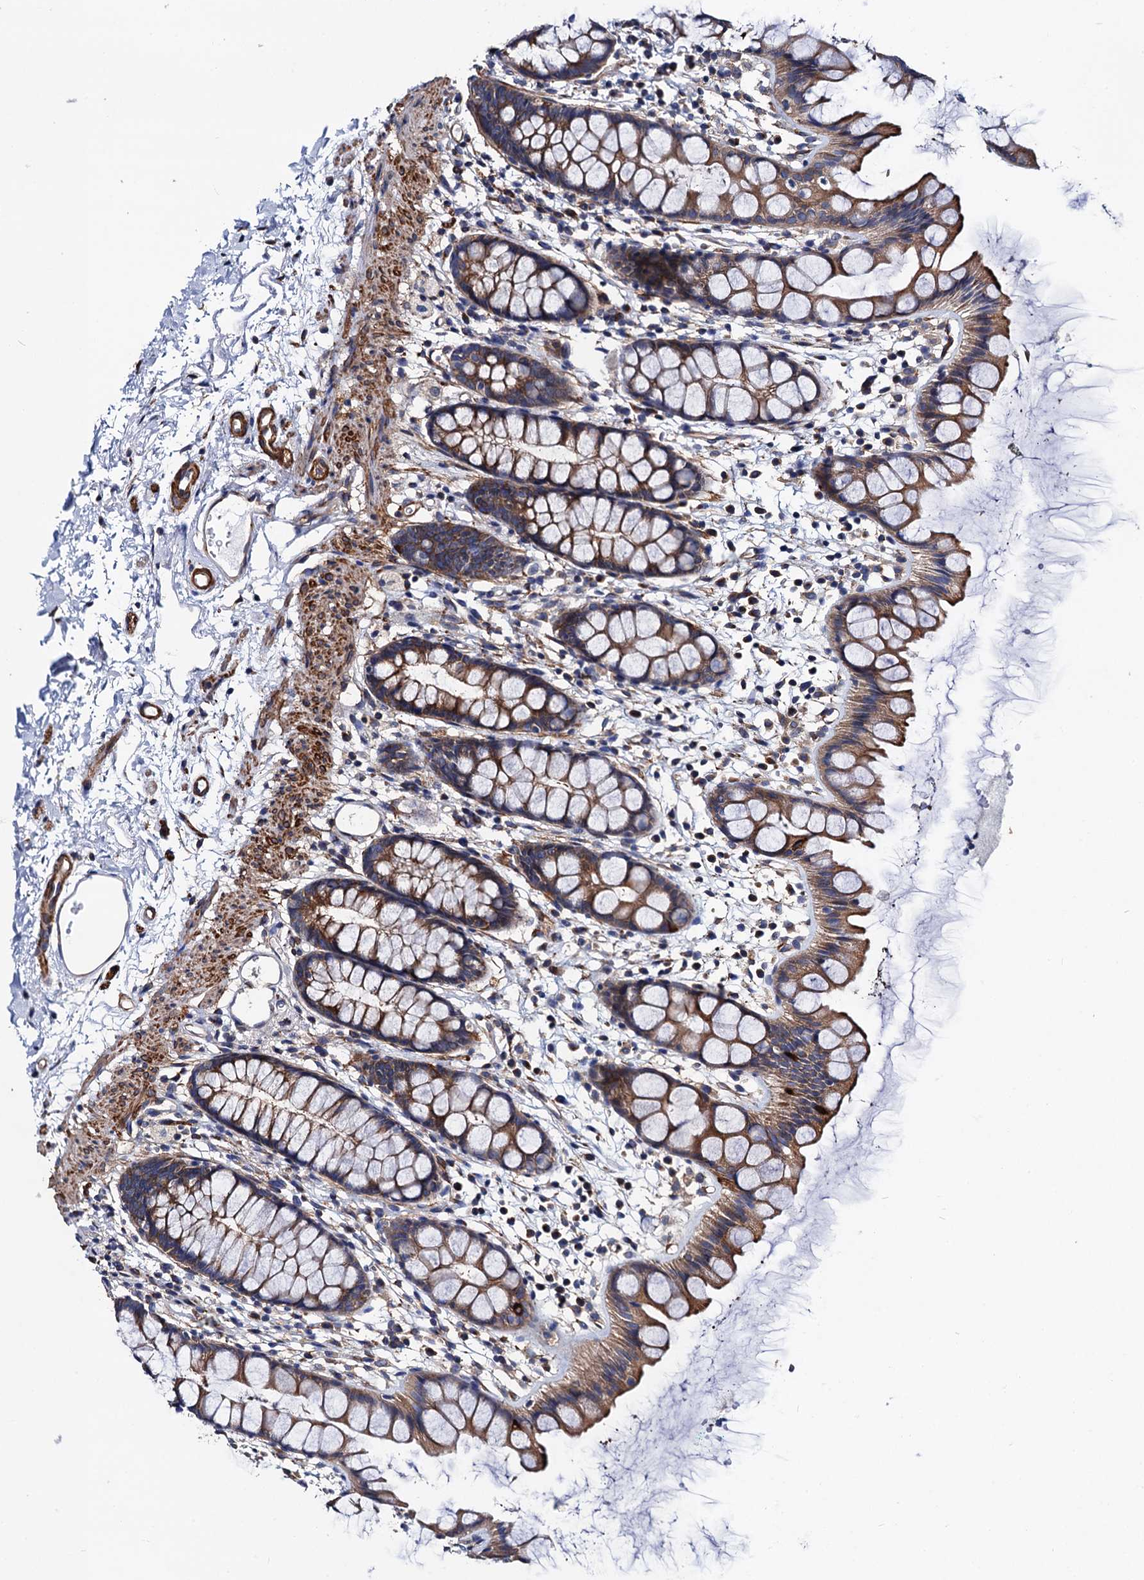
{"staining": {"intensity": "moderate", "quantity": ">75%", "location": "cytoplasmic/membranous"}, "tissue": "rectum", "cell_type": "Glandular cells", "image_type": "normal", "snomed": [{"axis": "morphology", "description": "Normal tissue, NOS"}, {"axis": "topography", "description": "Rectum"}], "caption": "The immunohistochemical stain highlights moderate cytoplasmic/membranous positivity in glandular cells of unremarkable rectum. (Brightfield microscopy of DAB IHC at high magnification).", "gene": "ZDHHC18", "patient": {"sex": "female", "age": 65}}